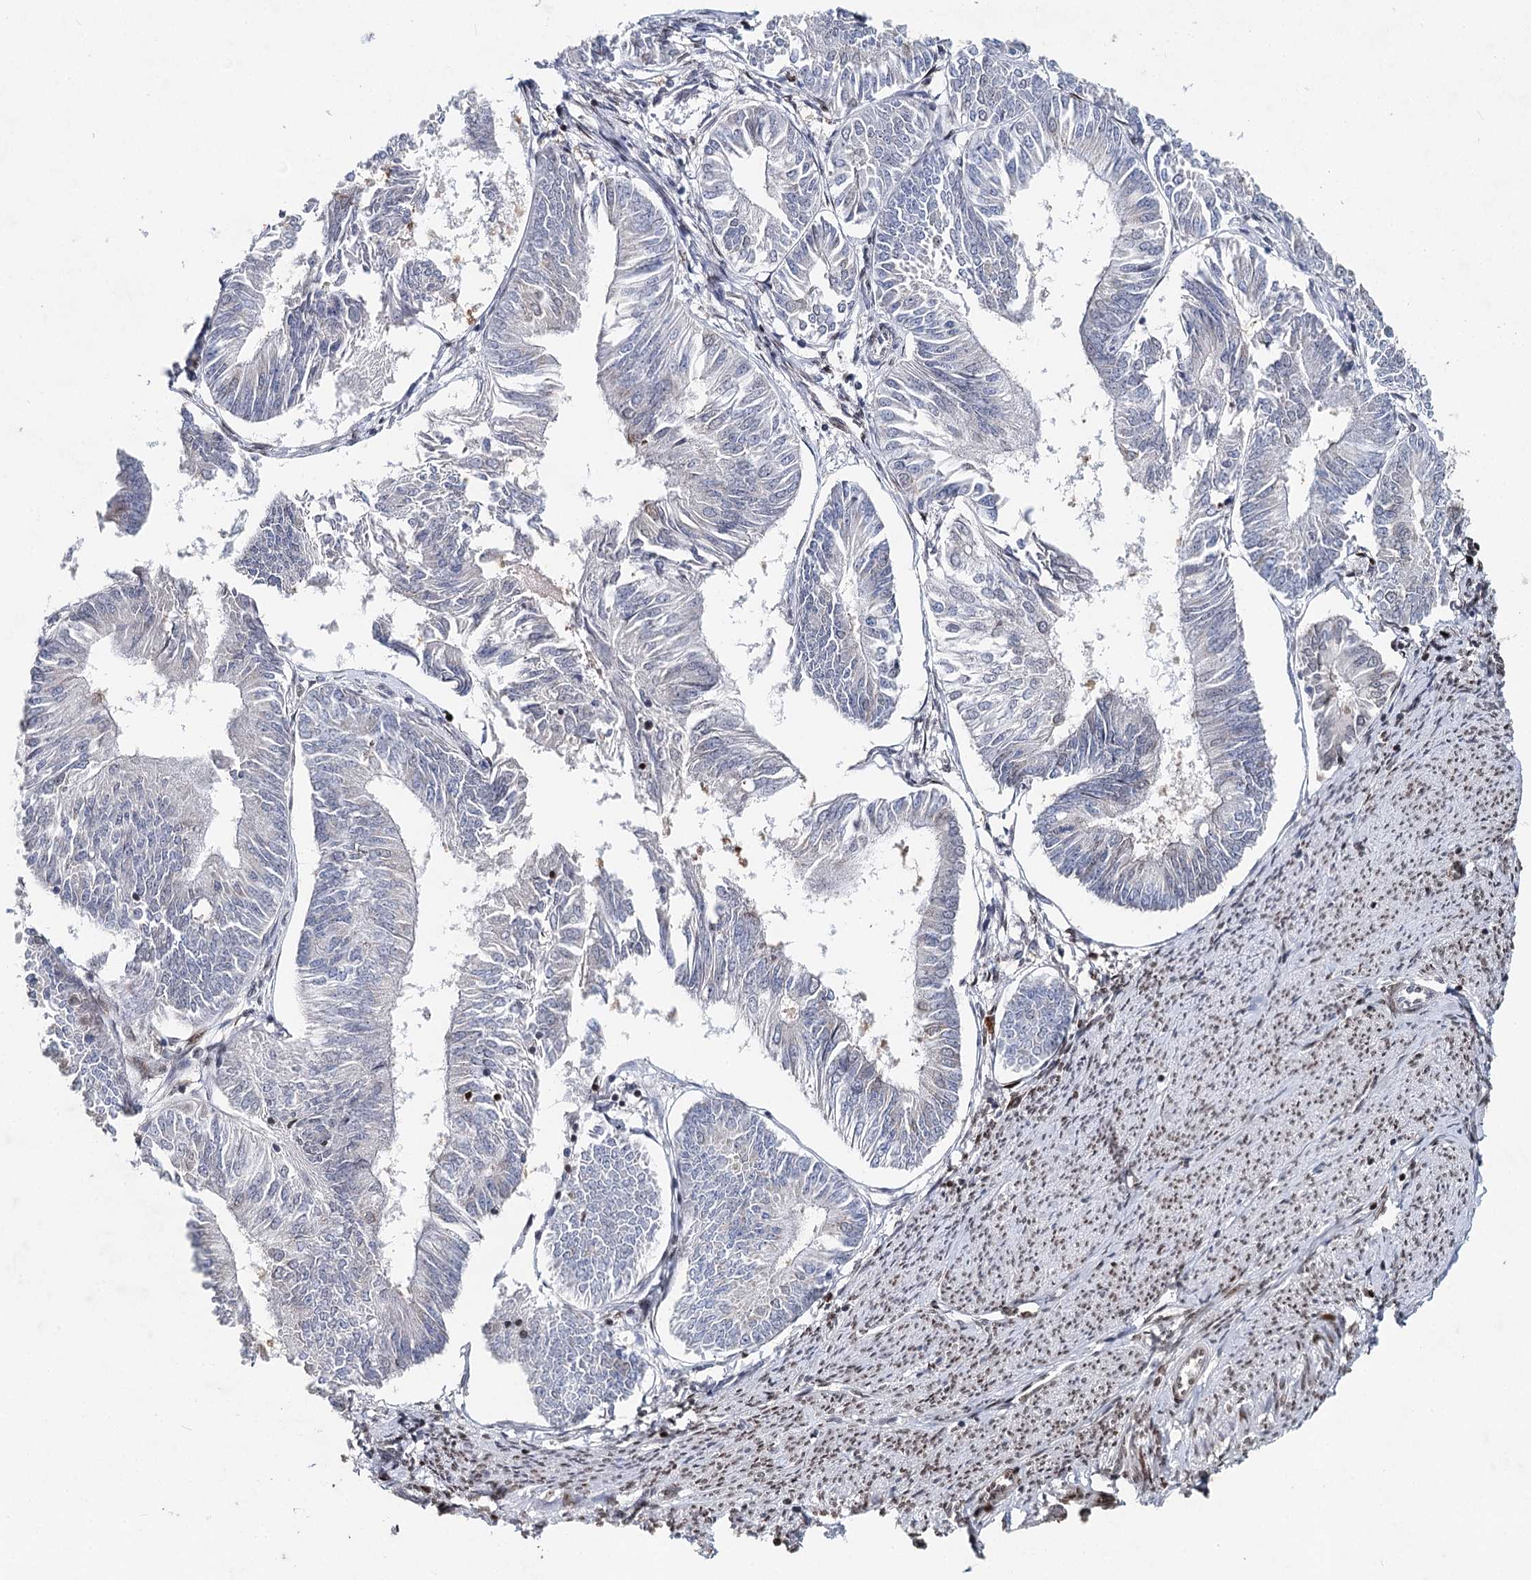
{"staining": {"intensity": "negative", "quantity": "none", "location": "none"}, "tissue": "endometrial cancer", "cell_type": "Tumor cells", "image_type": "cancer", "snomed": [{"axis": "morphology", "description": "Adenocarcinoma, NOS"}, {"axis": "topography", "description": "Endometrium"}], "caption": "The photomicrograph displays no staining of tumor cells in endometrial cancer (adenocarcinoma).", "gene": "FRMD4A", "patient": {"sex": "female", "age": 58}}